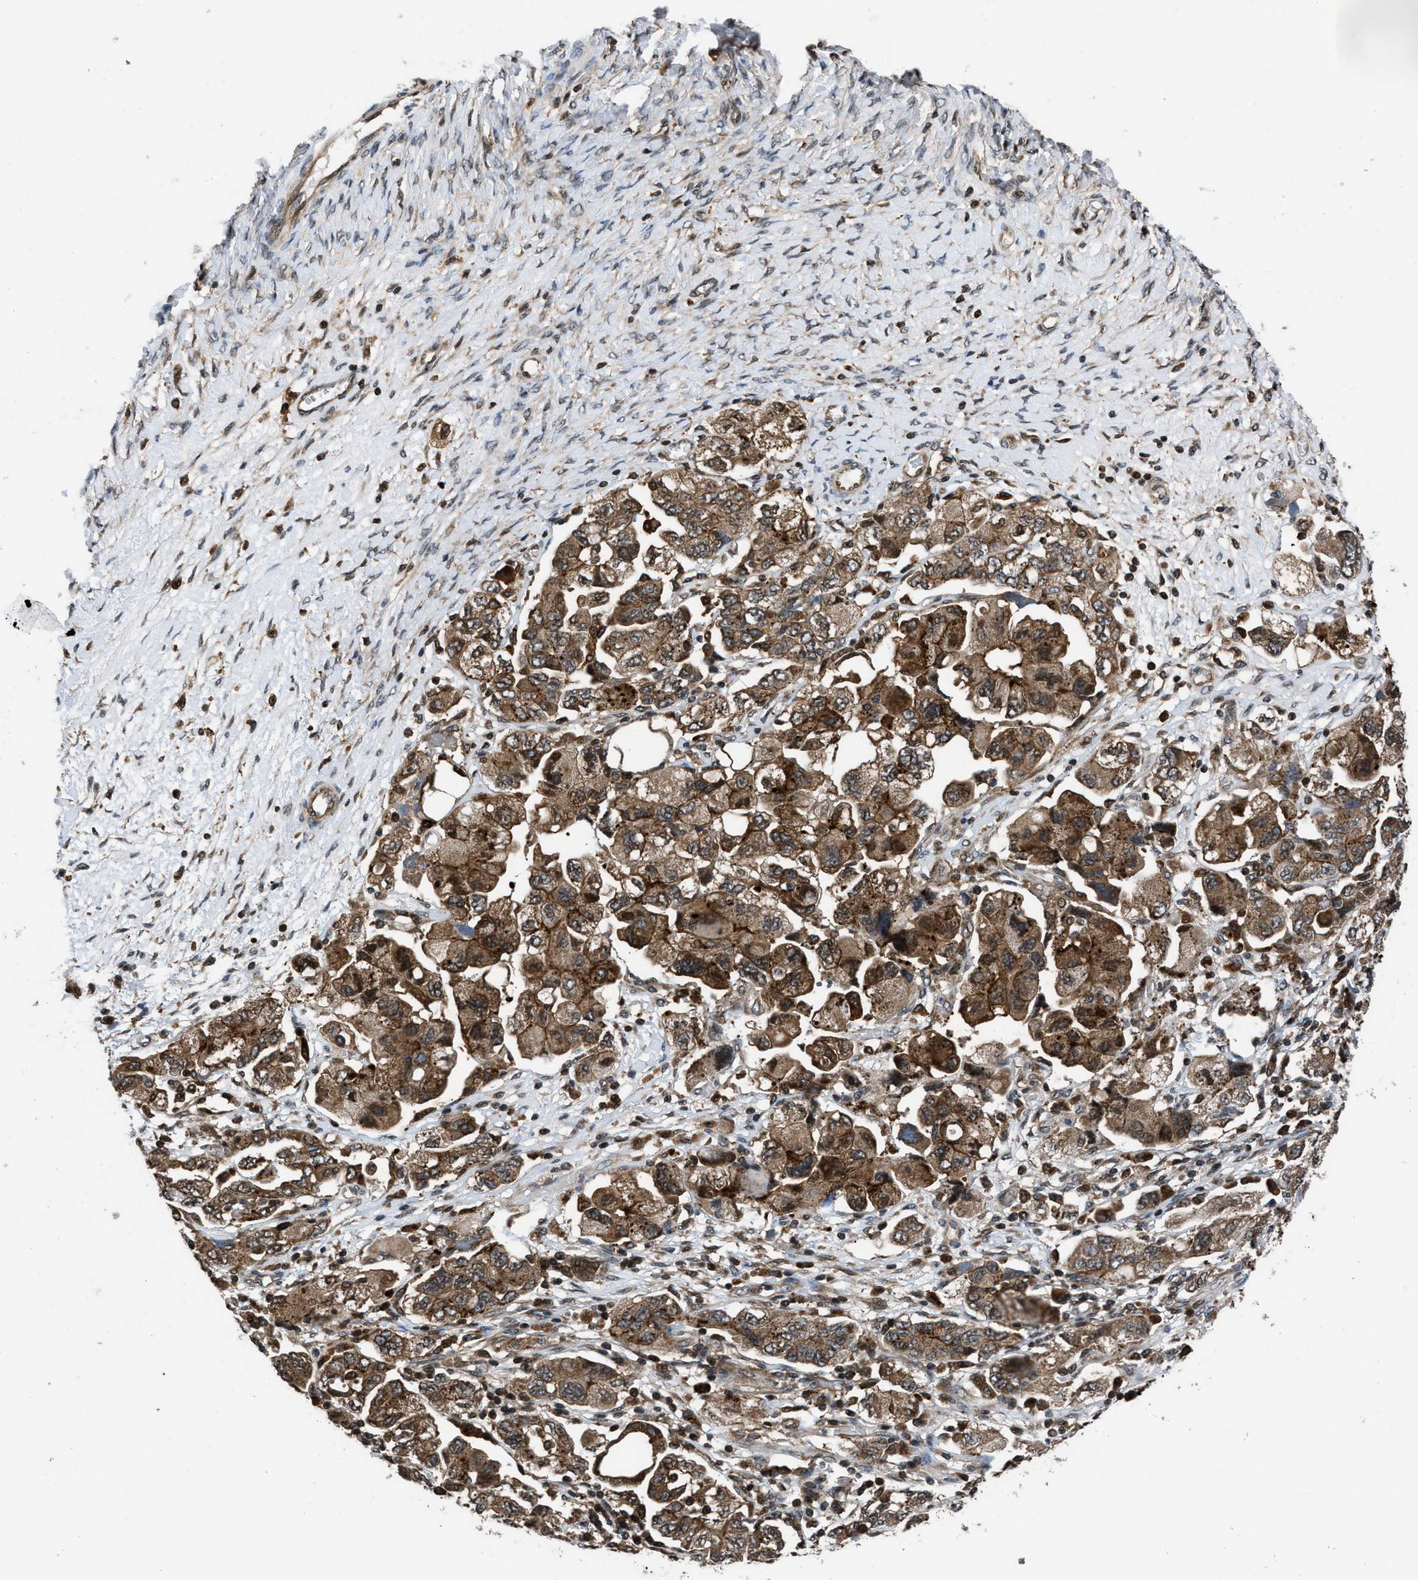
{"staining": {"intensity": "moderate", "quantity": ">75%", "location": "cytoplasmic/membranous,nuclear"}, "tissue": "ovarian cancer", "cell_type": "Tumor cells", "image_type": "cancer", "snomed": [{"axis": "morphology", "description": "Carcinoma, NOS"}, {"axis": "morphology", "description": "Cystadenocarcinoma, serous, NOS"}, {"axis": "topography", "description": "Ovary"}], "caption": "This is a photomicrograph of IHC staining of ovarian cancer, which shows moderate positivity in the cytoplasmic/membranous and nuclear of tumor cells.", "gene": "CTBS", "patient": {"sex": "female", "age": 69}}